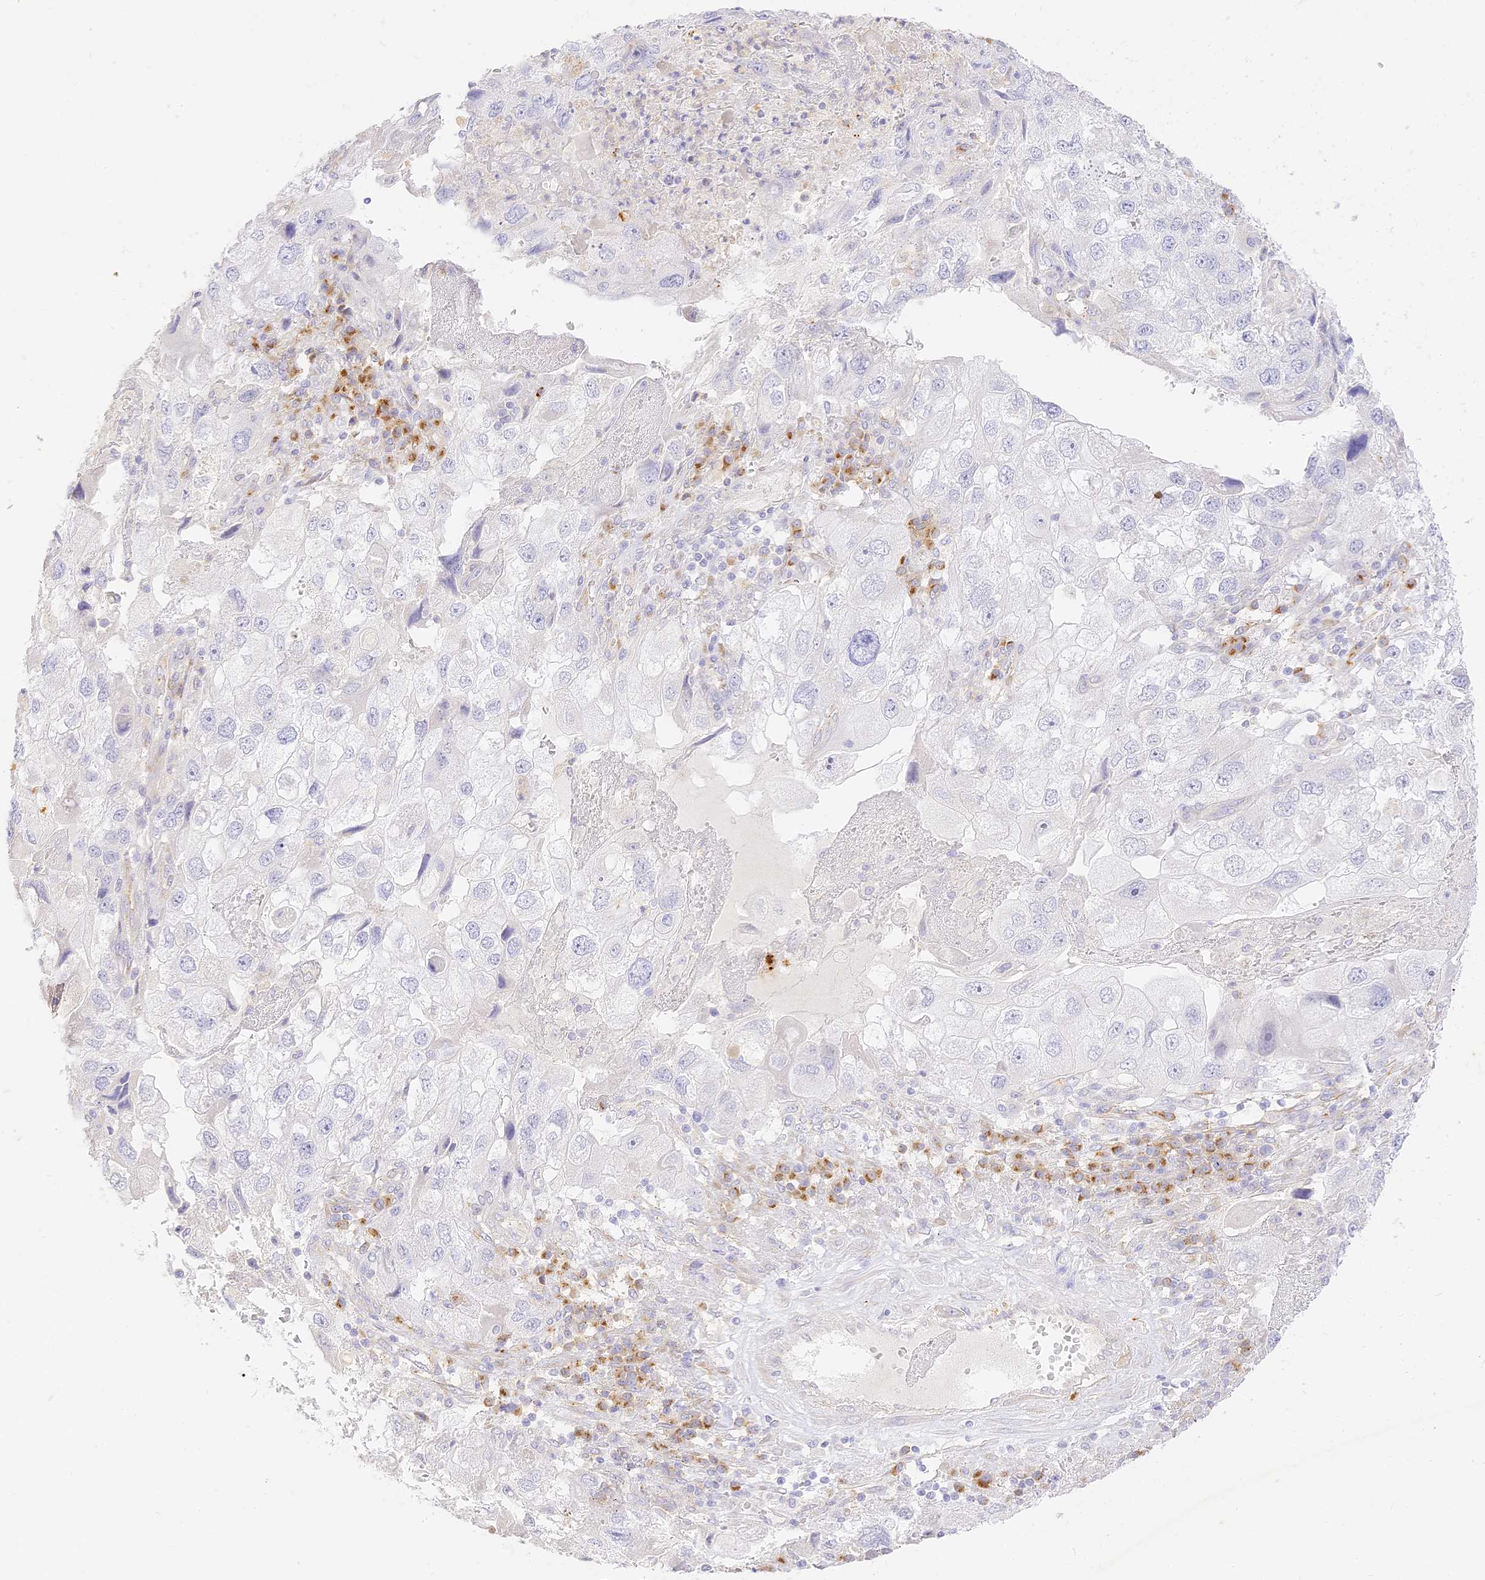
{"staining": {"intensity": "negative", "quantity": "none", "location": "none"}, "tissue": "endometrial cancer", "cell_type": "Tumor cells", "image_type": "cancer", "snomed": [{"axis": "morphology", "description": "Adenocarcinoma, NOS"}, {"axis": "topography", "description": "Endometrium"}], "caption": "IHC micrograph of neoplastic tissue: endometrial cancer (adenocarcinoma) stained with DAB (3,3'-diaminobenzidine) displays no significant protein positivity in tumor cells.", "gene": "SEC13", "patient": {"sex": "female", "age": 49}}